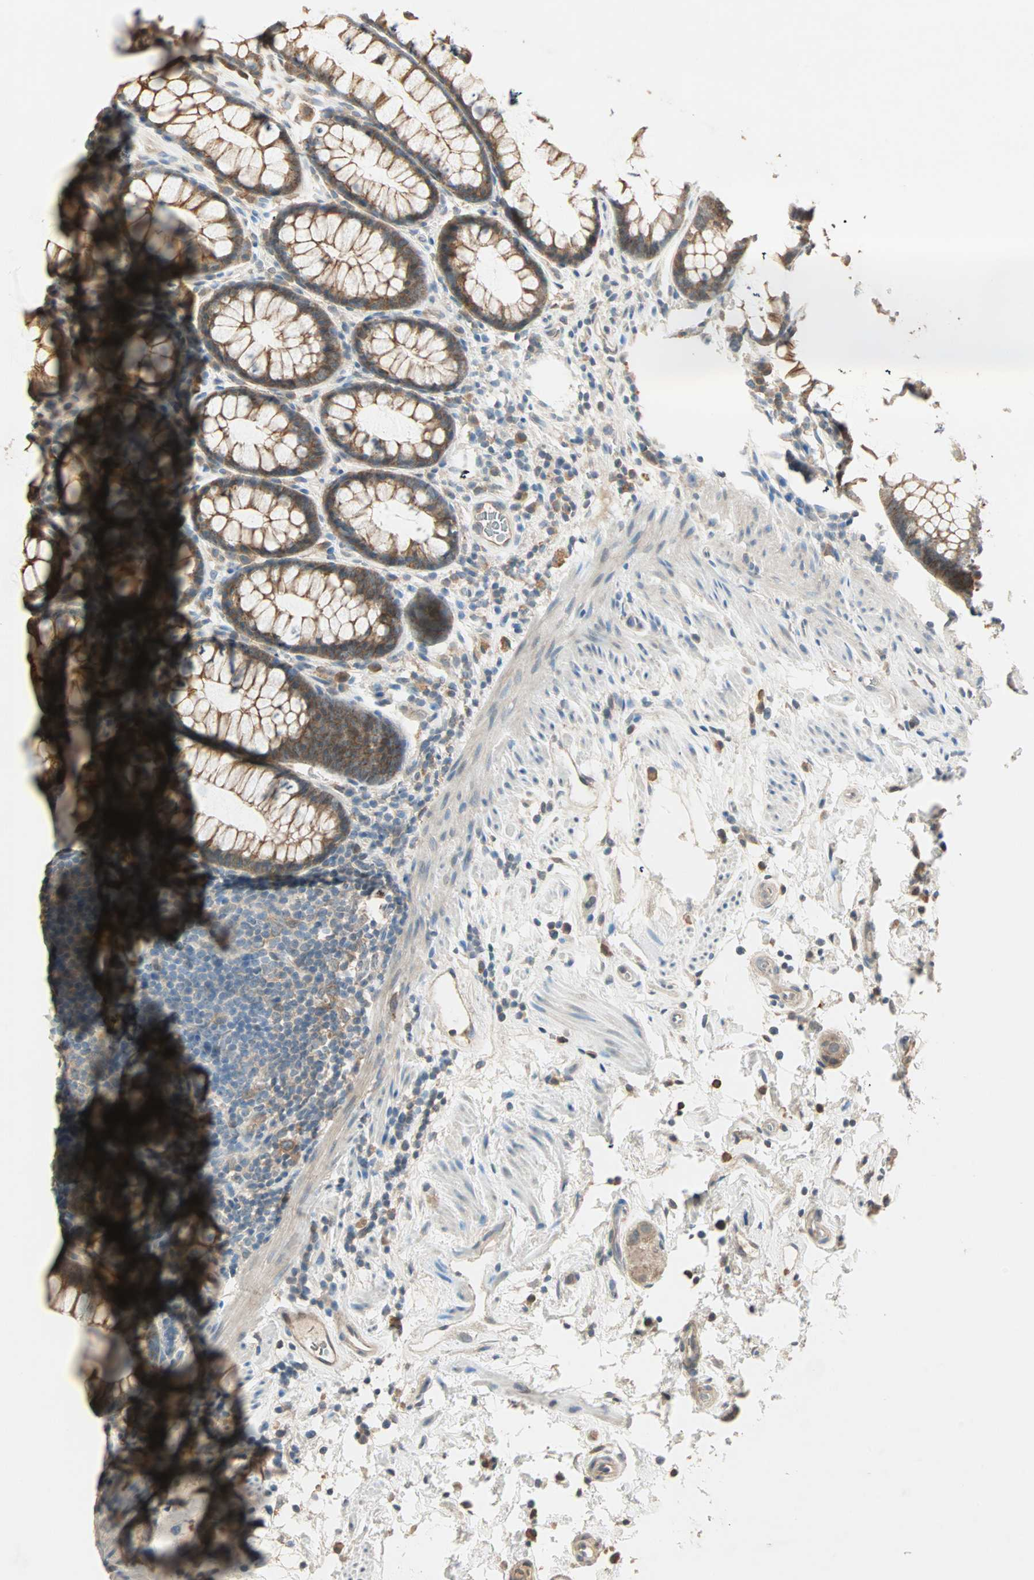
{"staining": {"intensity": "moderate", "quantity": ">75%", "location": "cytoplasmic/membranous"}, "tissue": "rectum", "cell_type": "Glandular cells", "image_type": "normal", "snomed": [{"axis": "morphology", "description": "Normal tissue, NOS"}, {"axis": "topography", "description": "Rectum"}], "caption": "DAB (3,3'-diaminobenzidine) immunohistochemical staining of unremarkable human rectum reveals moderate cytoplasmic/membranous protein staining in about >75% of glandular cells. (DAB (3,3'-diaminobenzidine) = brown stain, brightfield microscopy at high magnification).", "gene": "TTF2", "patient": {"sex": "male", "age": 92}}